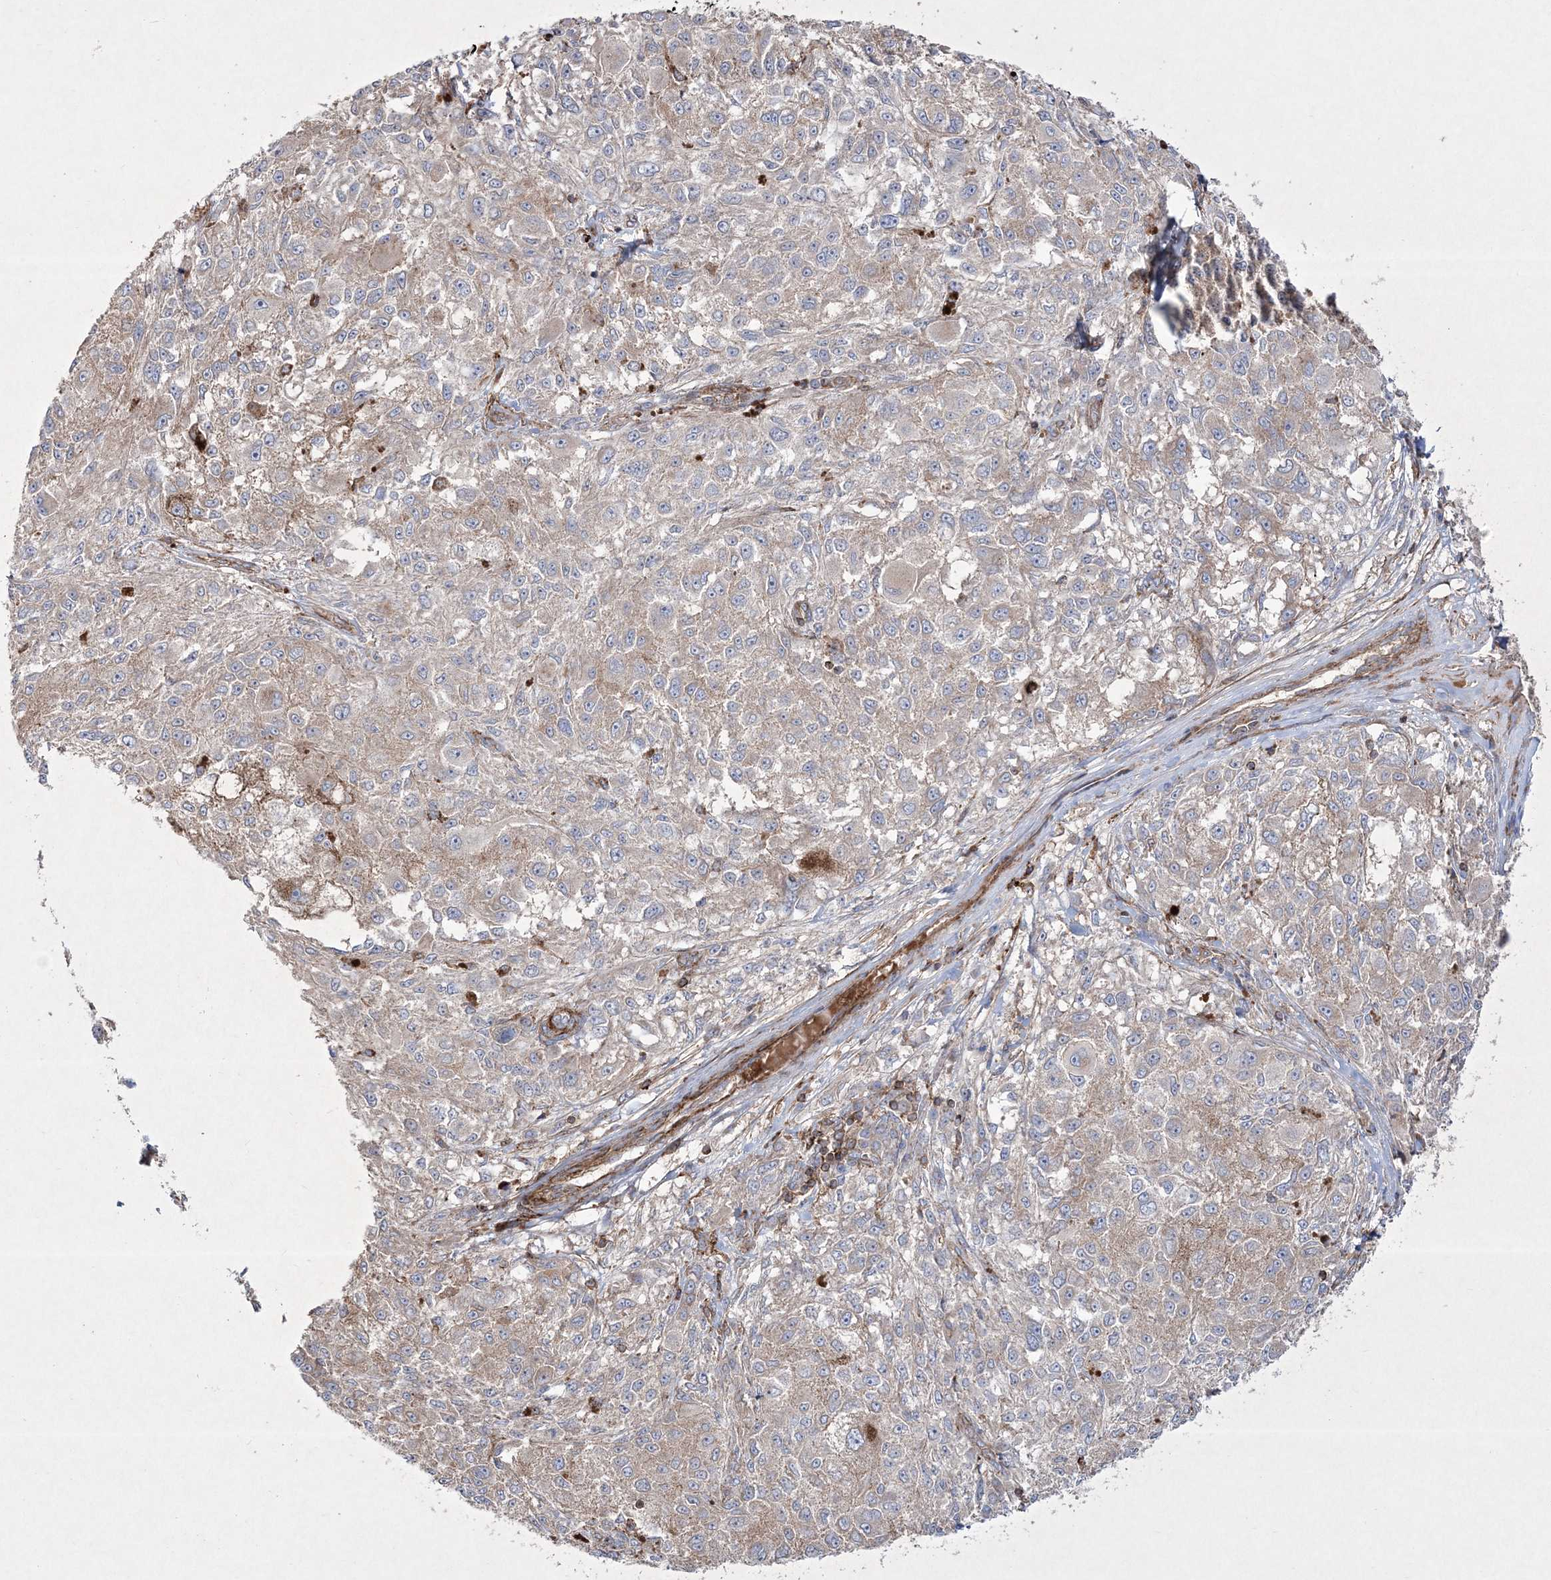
{"staining": {"intensity": "weak", "quantity": "25%-75%", "location": "cytoplasmic/membranous"}, "tissue": "melanoma", "cell_type": "Tumor cells", "image_type": "cancer", "snomed": [{"axis": "morphology", "description": "Necrosis, NOS"}, {"axis": "morphology", "description": "Malignant melanoma, NOS"}, {"axis": "topography", "description": "Skin"}], "caption": "Tumor cells display low levels of weak cytoplasmic/membranous staining in approximately 25%-75% of cells in human melanoma. The staining was performed using DAB (3,3'-diaminobenzidine) to visualize the protein expression in brown, while the nuclei were stained in blue with hematoxylin (Magnification: 20x).", "gene": "RICTOR", "patient": {"sex": "female", "age": 87}}